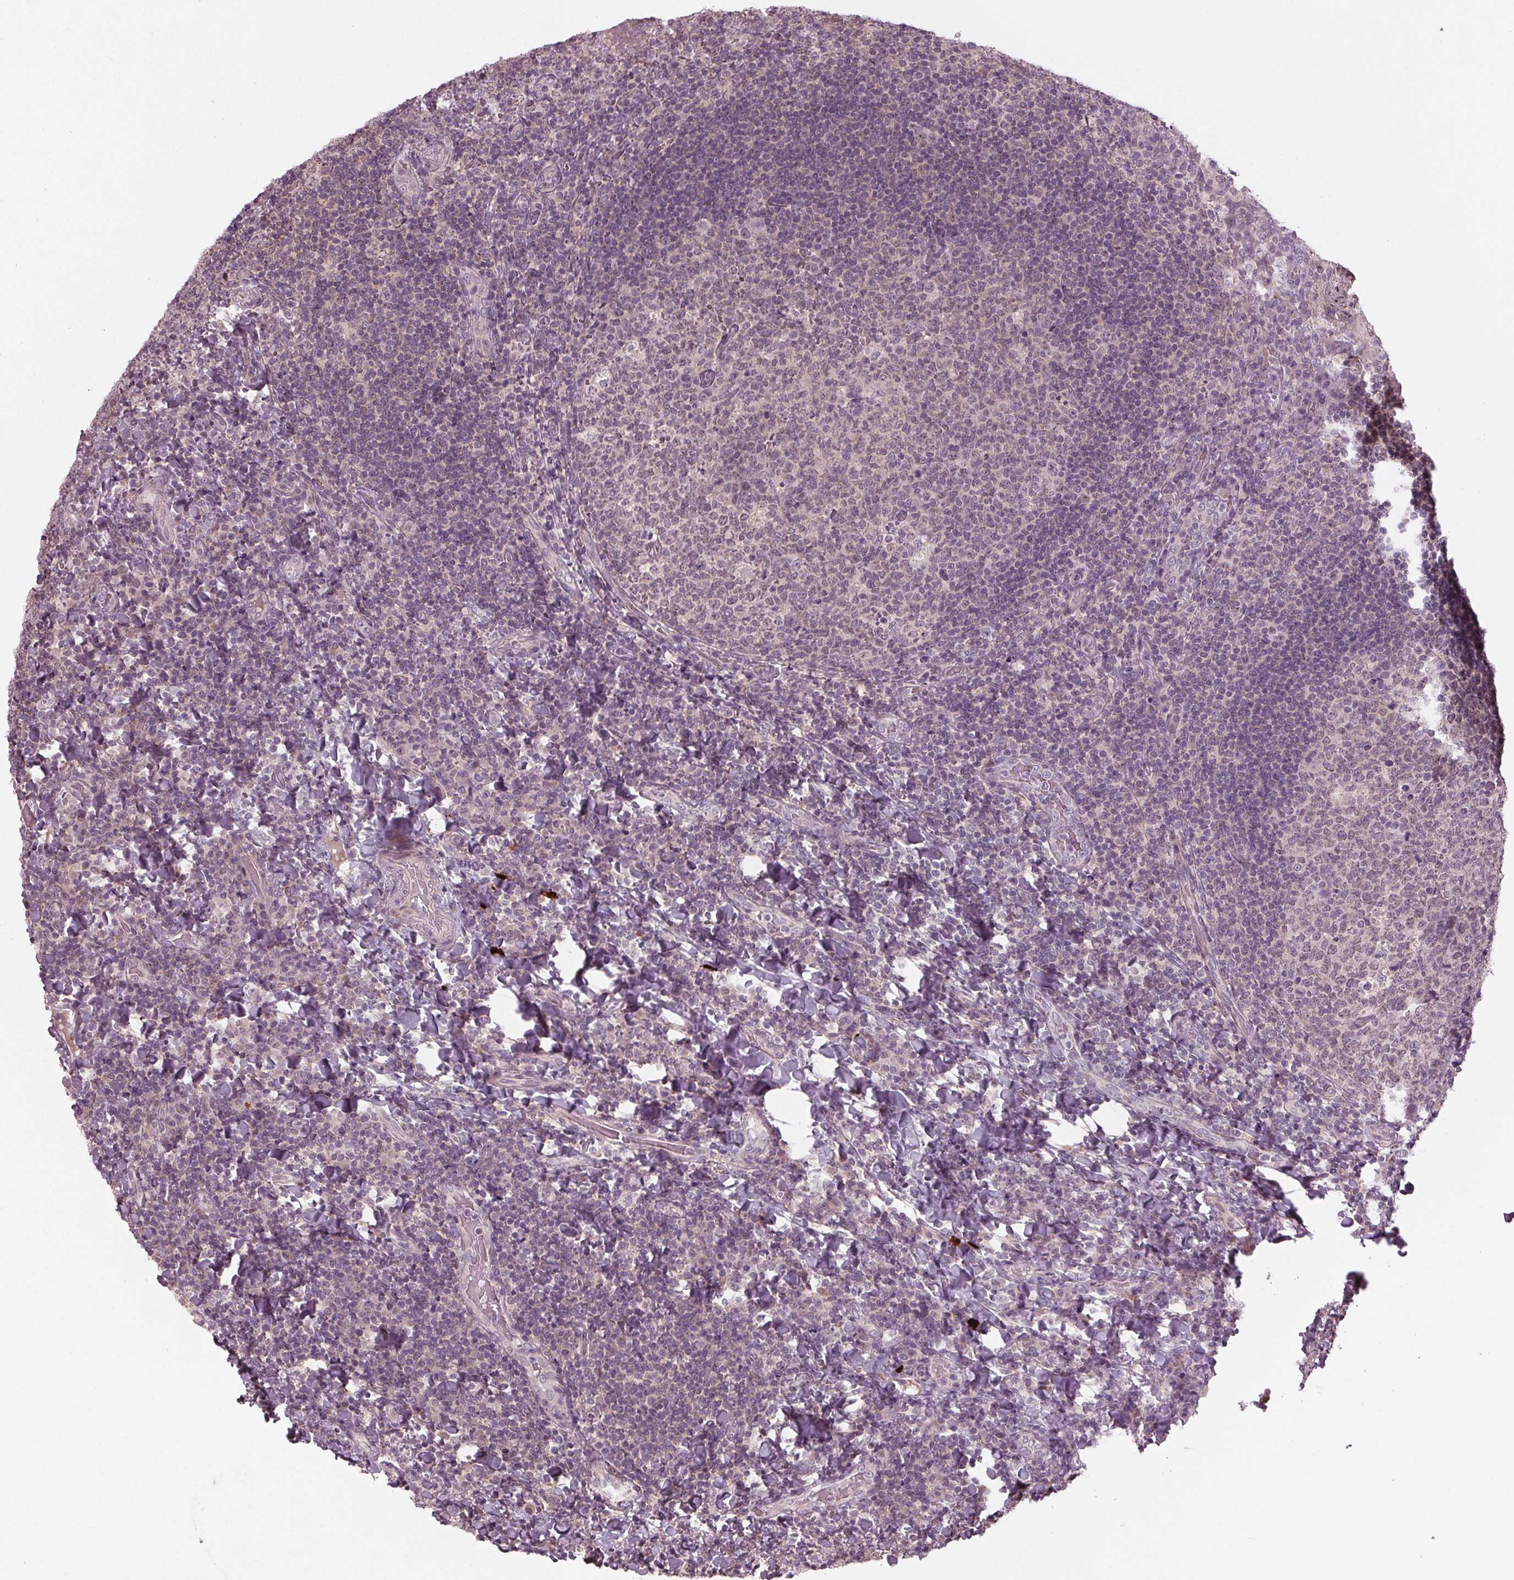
{"staining": {"intensity": "negative", "quantity": "none", "location": "none"}, "tissue": "tonsil", "cell_type": "Germinal center cells", "image_type": "normal", "snomed": [{"axis": "morphology", "description": "Normal tissue, NOS"}, {"axis": "topography", "description": "Tonsil"}], "caption": "High magnification brightfield microscopy of normal tonsil stained with DAB (brown) and counterstained with hematoxylin (blue): germinal center cells show no significant staining. The staining is performed using DAB (3,3'-diaminobenzidine) brown chromogen with nuclei counter-stained in using hematoxylin.", "gene": "ZNF605", "patient": {"sex": "male", "age": 17}}